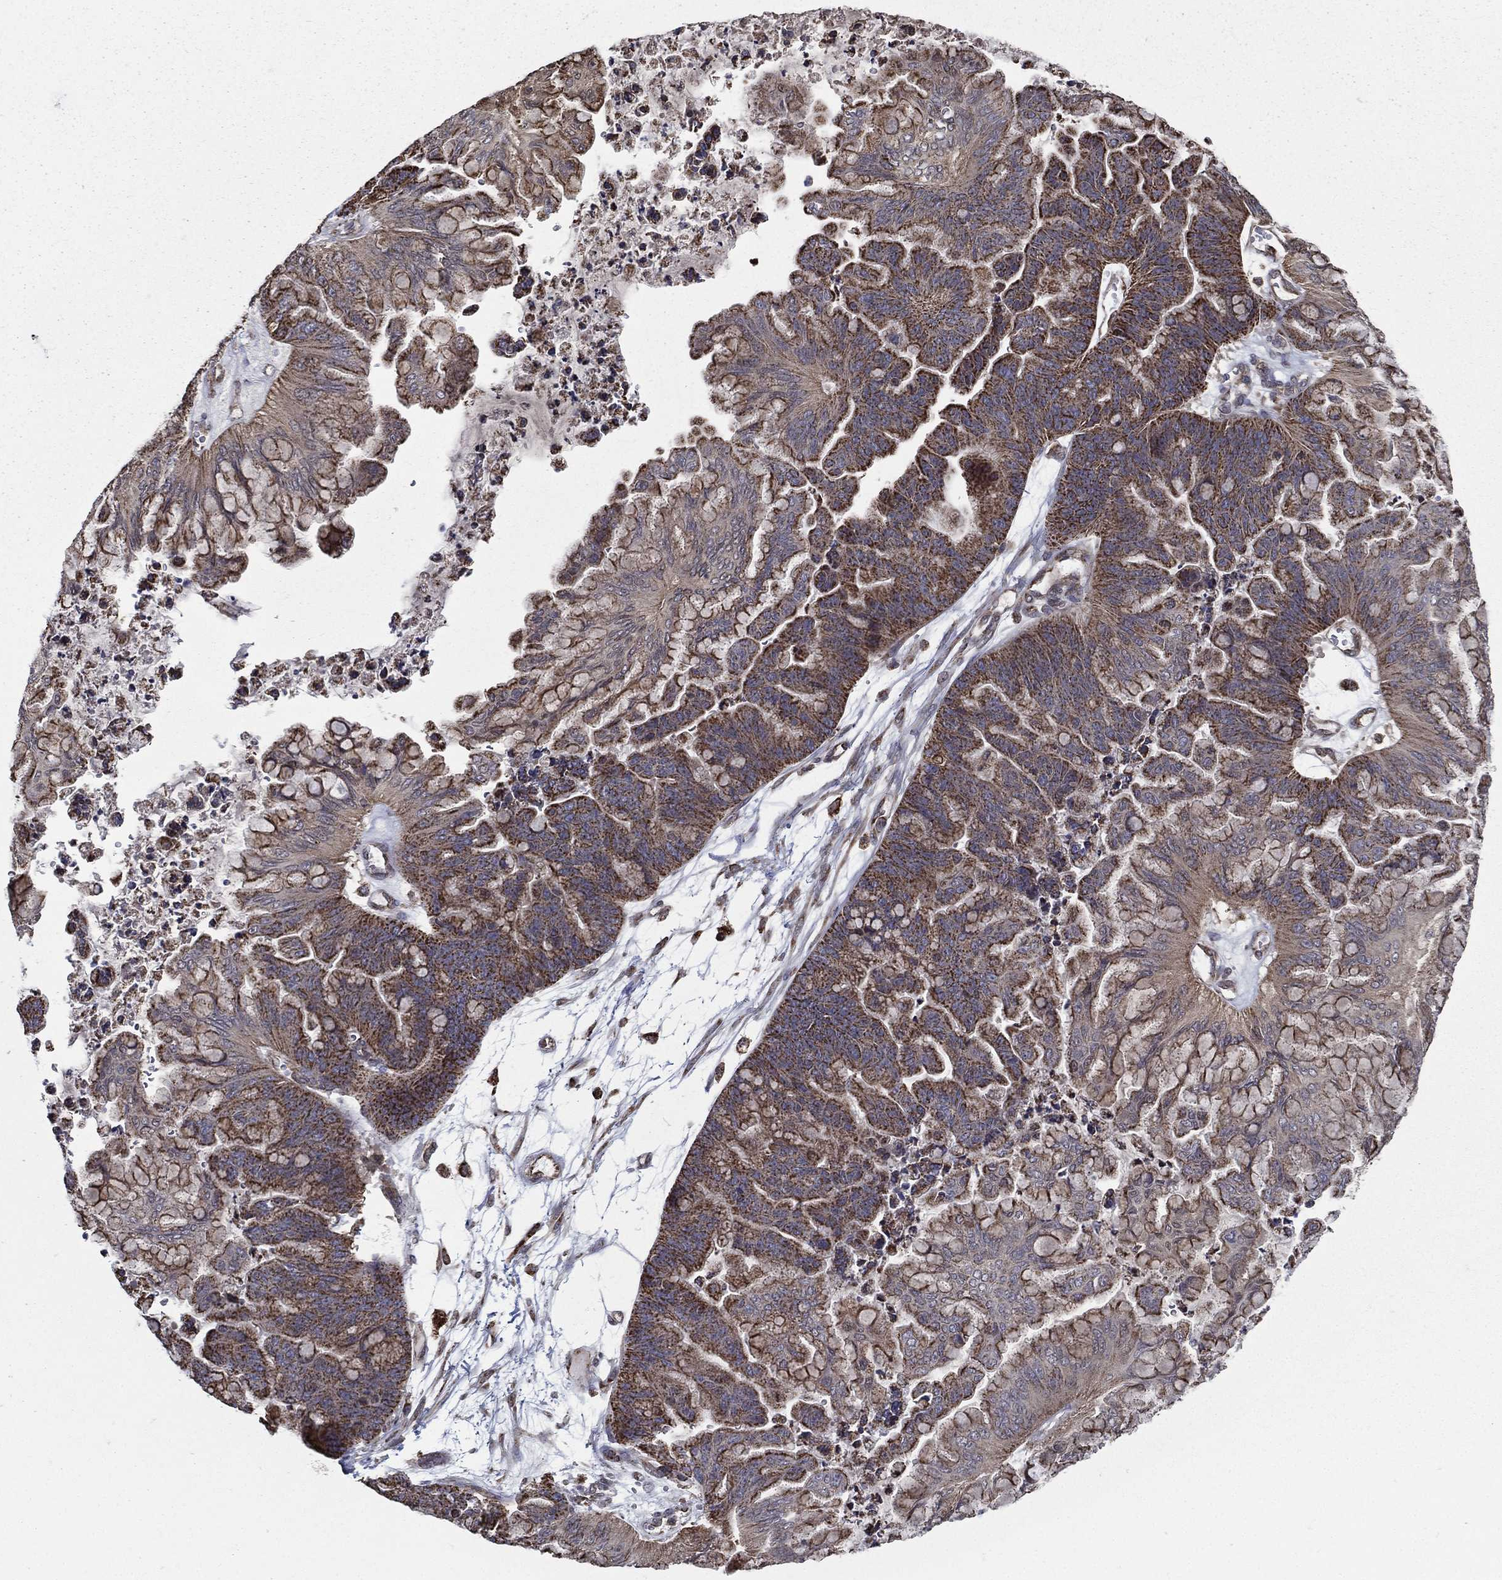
{"staining": {"intensity": "moderate", "quantity": ">75%", "location": "cytoplasmic/membranous"}, "tissue": "ovarian cancer", "cell_type": "Tumor cells", "image_type": "cancer", "snomed": [{"axis": "morphology", "description": "Cystadenocarcinoma, mucinous, NOS"}, {"axis": "topography", "description": "Ovary"}], "caption": "A photomicrograph of ovarian mucinous cystadenocarcinoma stained for a protein exhibits moderate cytoplasmic/membranous brown staining in tumor cells.", "gene": "RIGI", "patient": {"sex": "female", "age": 67}}